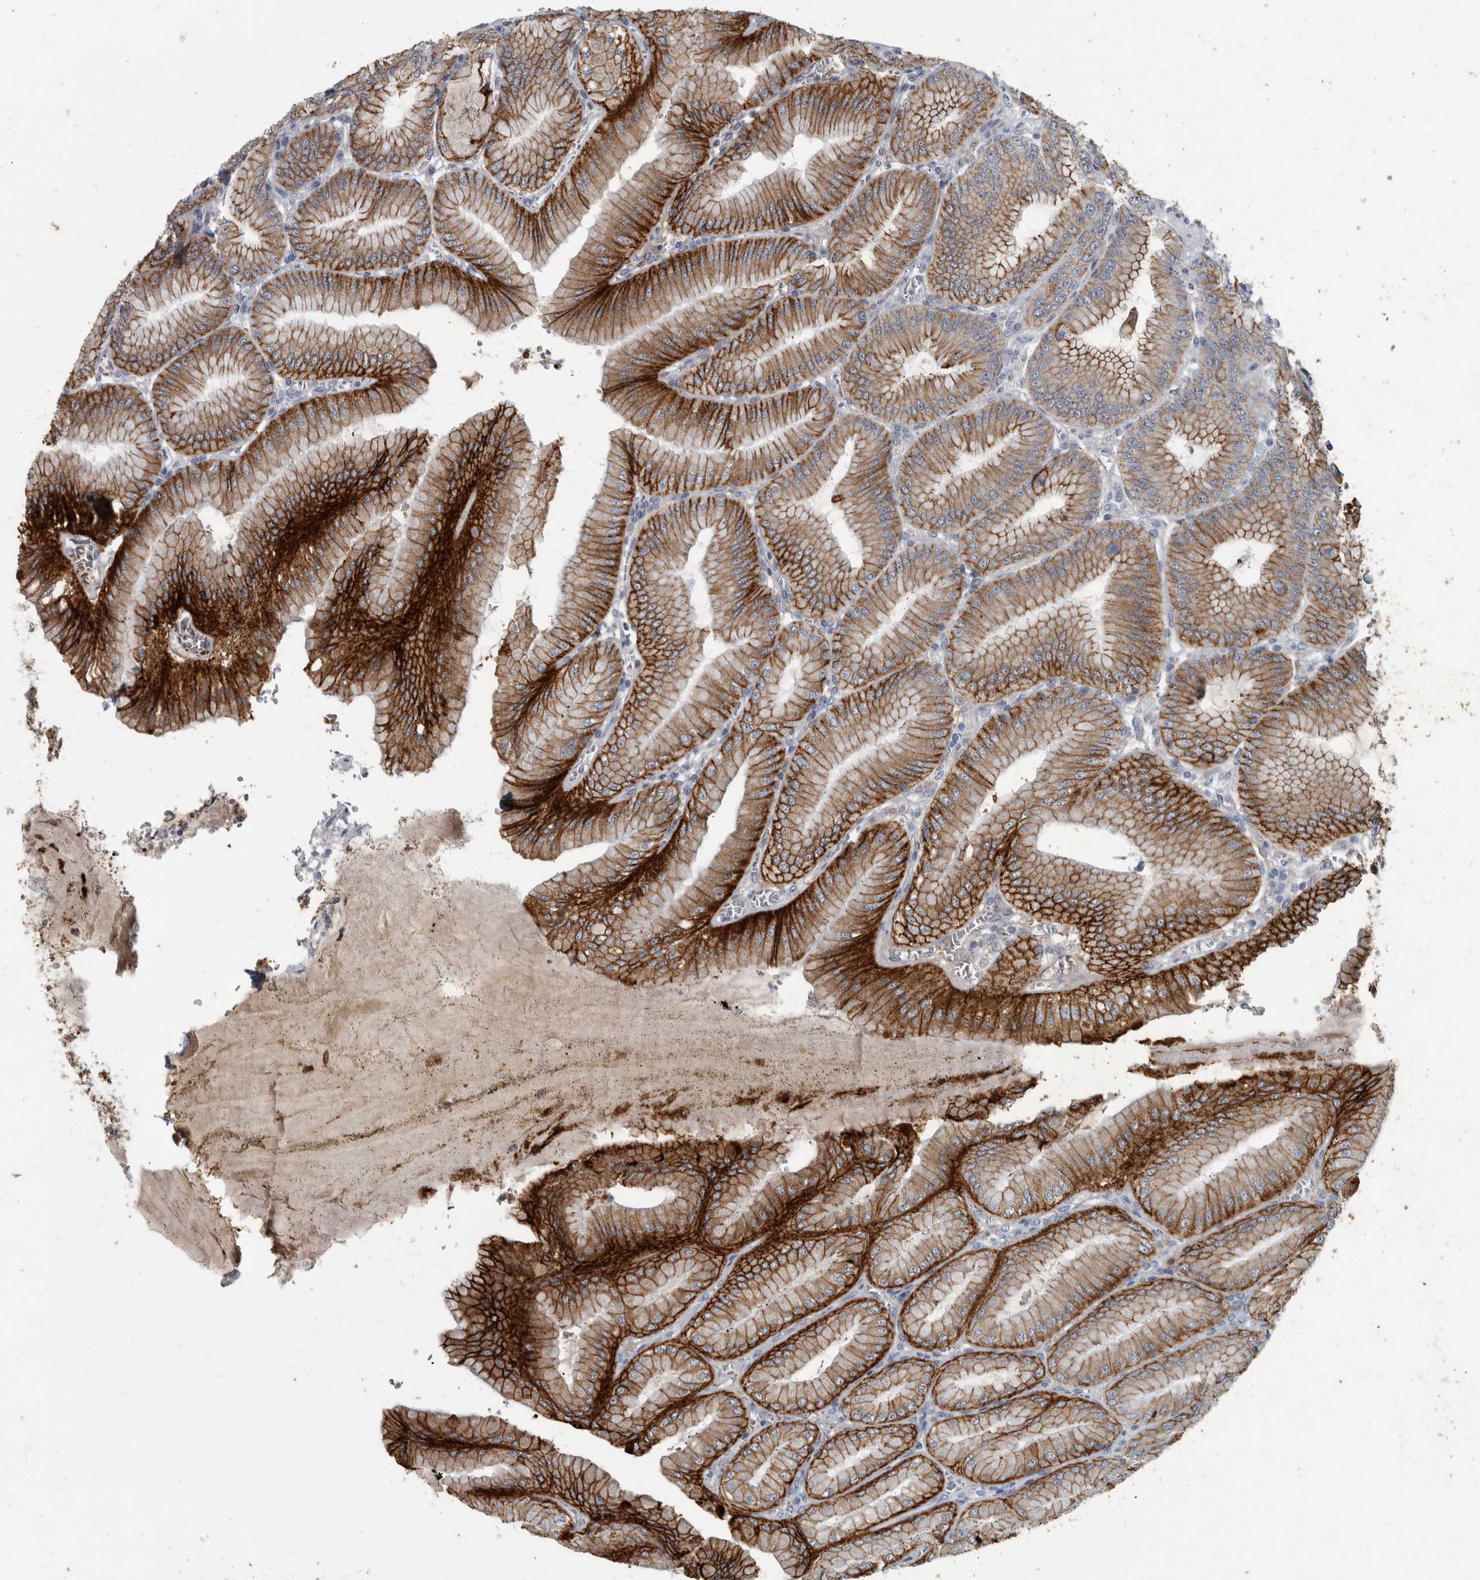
{"staining": {"intensity": "strong", "quantity": ">75%", "location": "cytoplasmic/membranous"}, "tissue": "stomach", "cell_type": "Glandular cells", "image_type": "normal", "snomed": [{"axis": "morphology", "description": "Normal tissue, NOS"}, {"axis": "topography", "description": "Stomach, lower"}], "caption": "Immunohistochemistry (IHC) staining of unremarkable stomach, which demonstrates high levels of strong cytoplasmic/membranous staining in approximately >75% of glandular cells indicating strong cytoplasmic/membranous protein staining. The staining was performed using DAB (brown) for protein detection and nuclei were counterstained in hematoxylin (blue).", "gene": "DSG2", "patient": {"sex": "male", "age": 71}}